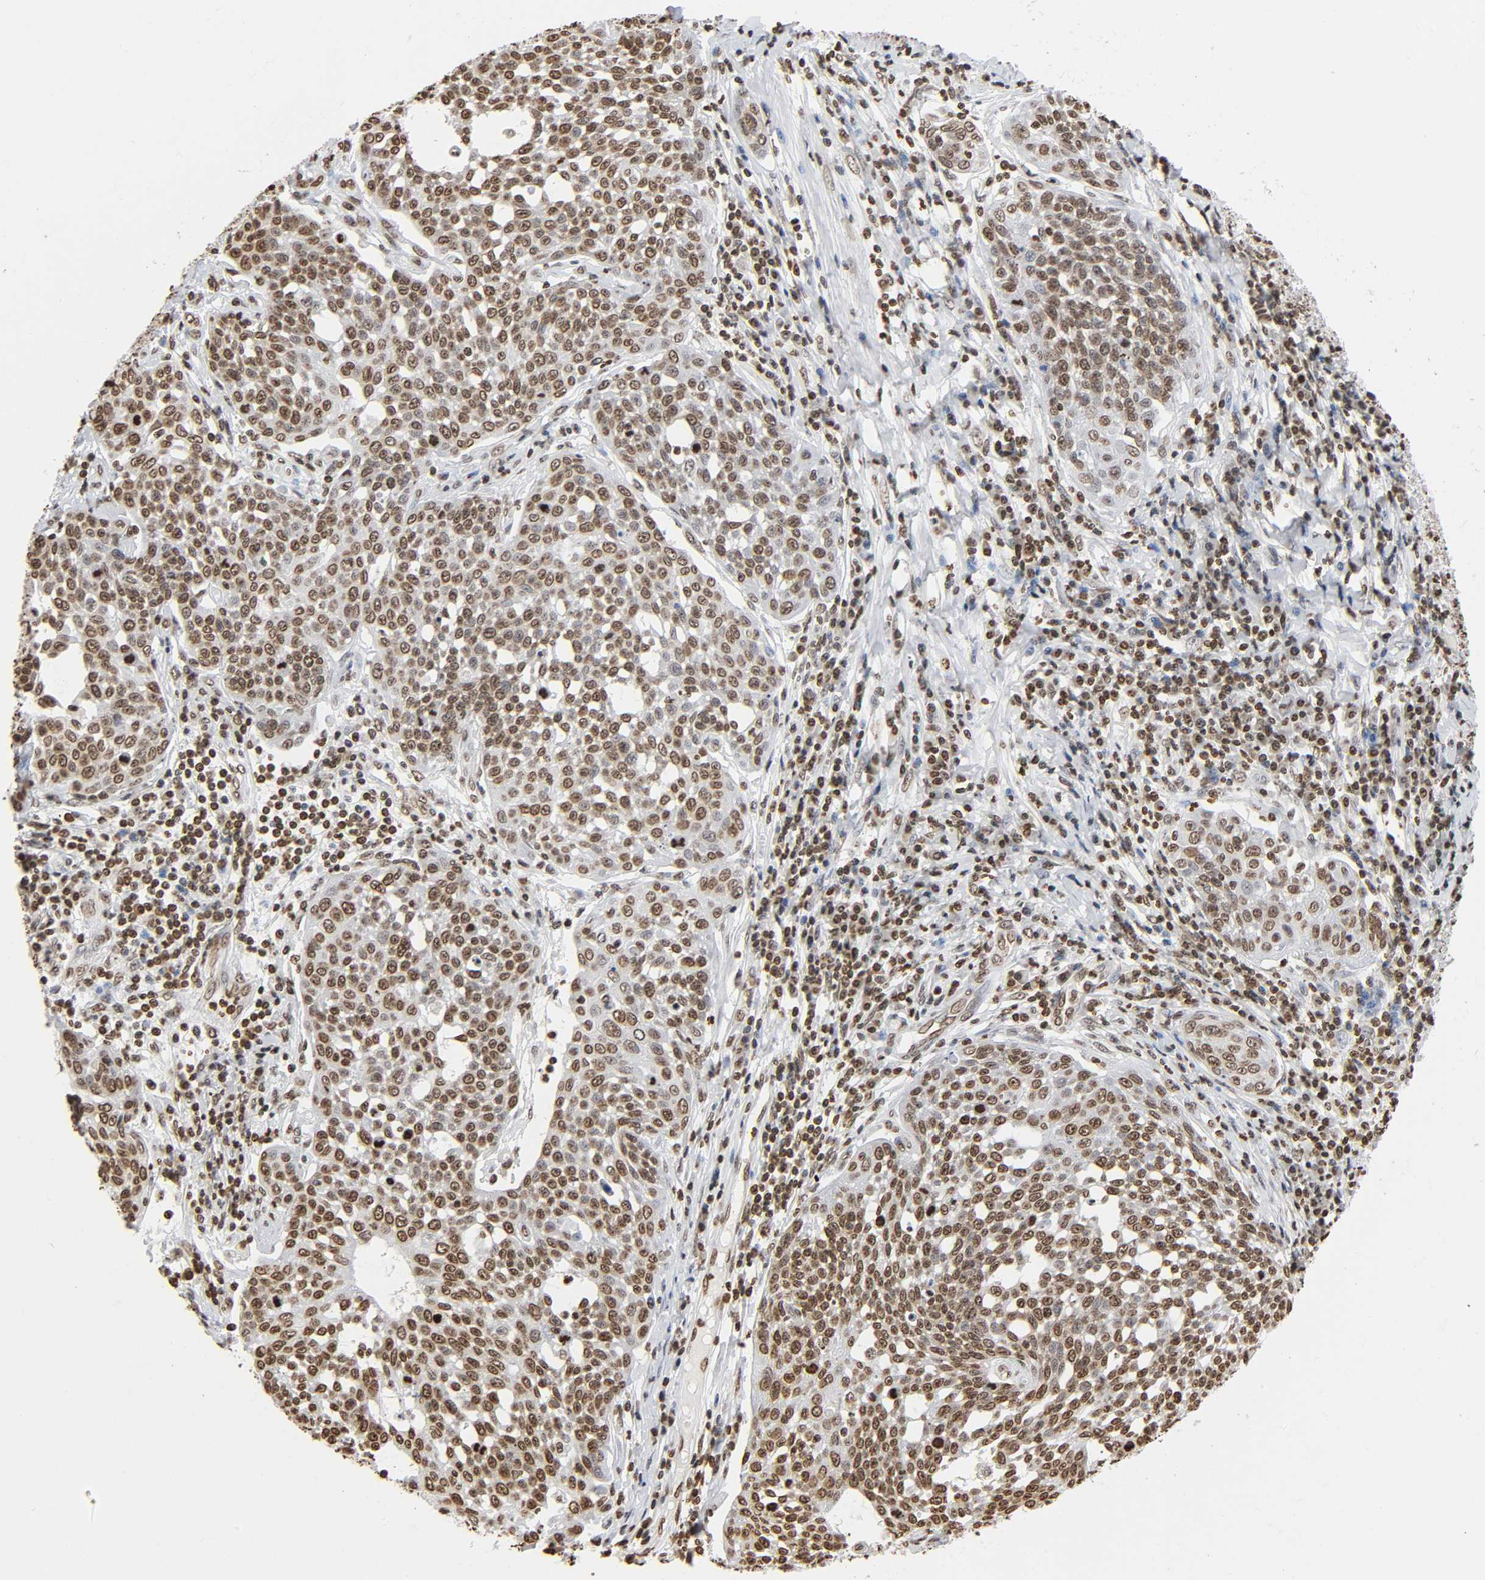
{"staining": {"intensity": "moderate", "quantity": ">75%", "location": "nuclear"}, "tissue": "cervical cancer", "cell_type": "Tumor cells", "image_type": "cancer", "snomed": [{"axis": "morphology", "description": "Squamous cell carcinoma, NOS"}, {"axis": "topography", "description": "Cervix"}], "caption": "Tumor cells demonstrate medium levels of moderate nuclear positivity in about >75% of cells in human squamous cell carcinoma (cervical).", "gene": "HOXA6", "patient": {"sex": "female", "age": 34}}